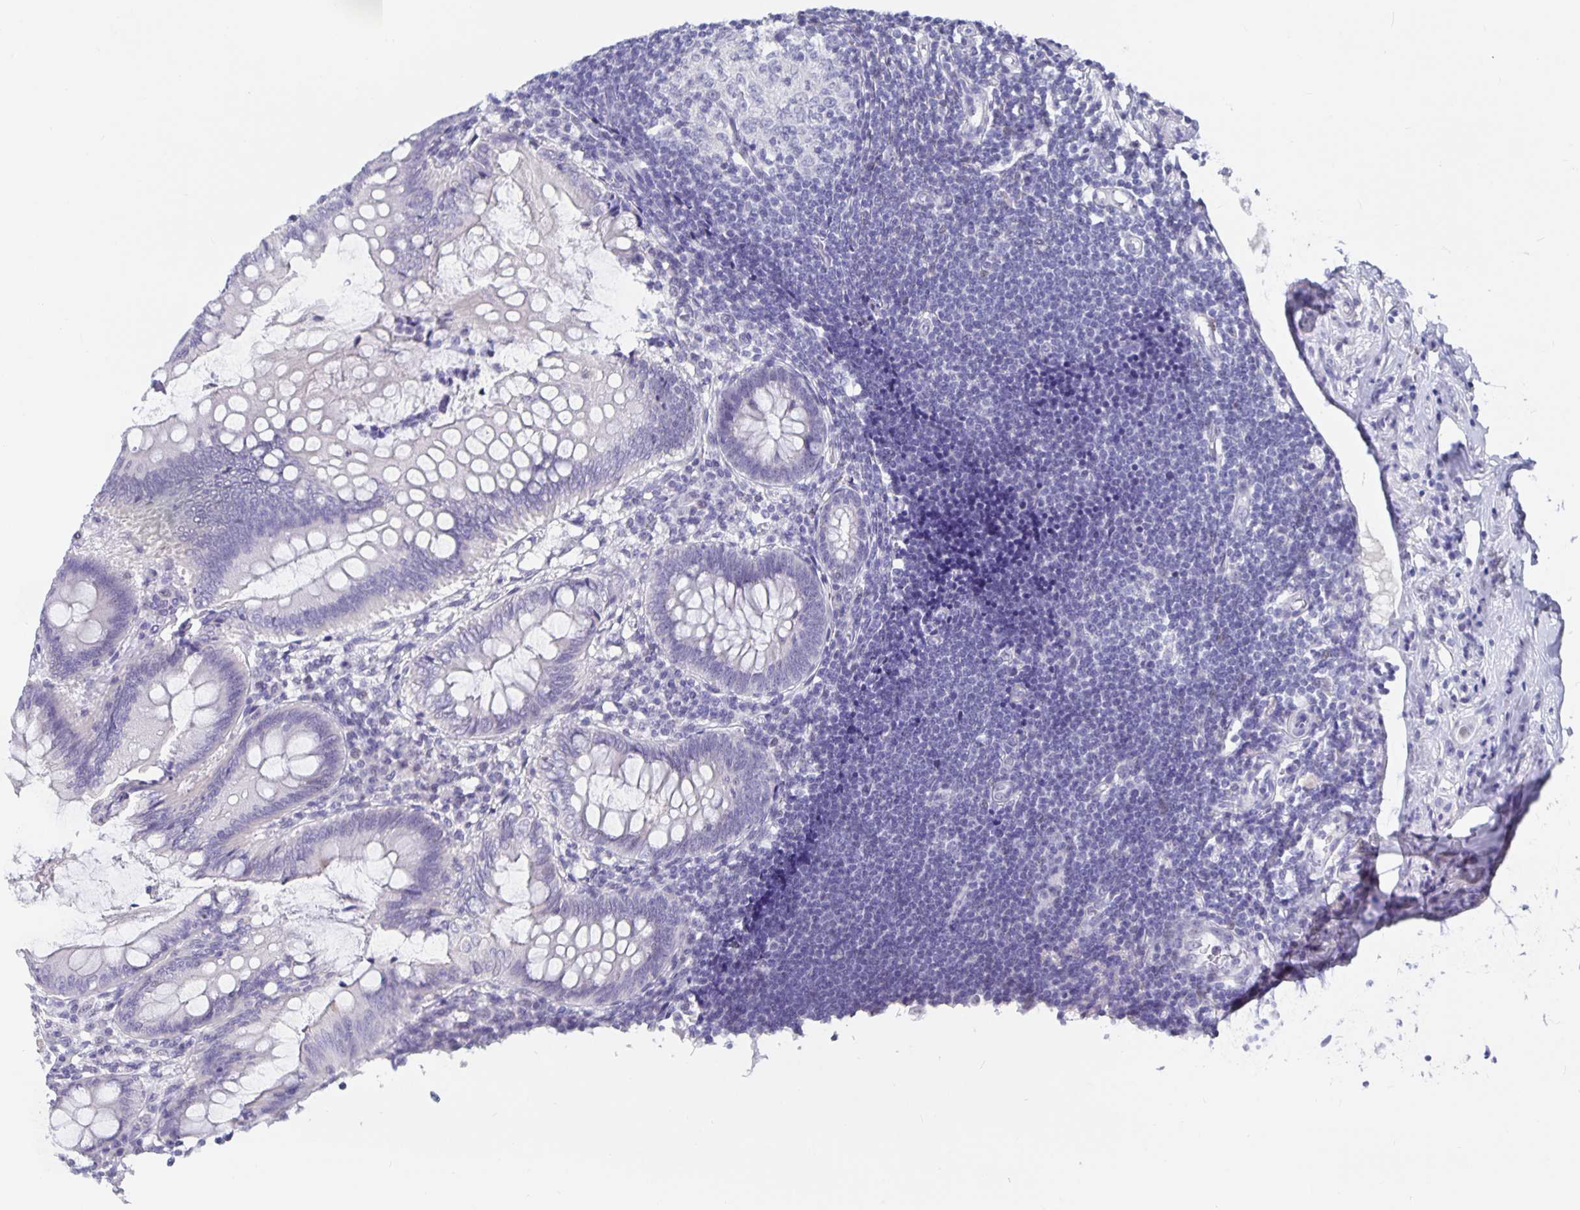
{"staining": {"intensity": "negative", "quantity": "none", "location": "none"}, "tissue": "appendix", "cell_type": "Glandular cells", "image_type": "normal", "snomed": [{"axis": "morphology", "description": "Normal tissue, NOS"}, {"axis": "topography", "description": "Appendix"}], "caption": "High magnification brightfield microscopy of benign appendix stained with DAB (brown) and counterstained with hematoxylin (blue): glandular cells show no significant staining. (Brightfield microscopy of DAB (3,3'-diaminobenzidine) immunohistochemistry (IHC) at high magnification).", "gene": "OLIG2", "patient": {"sex": "female", "age": 57}}